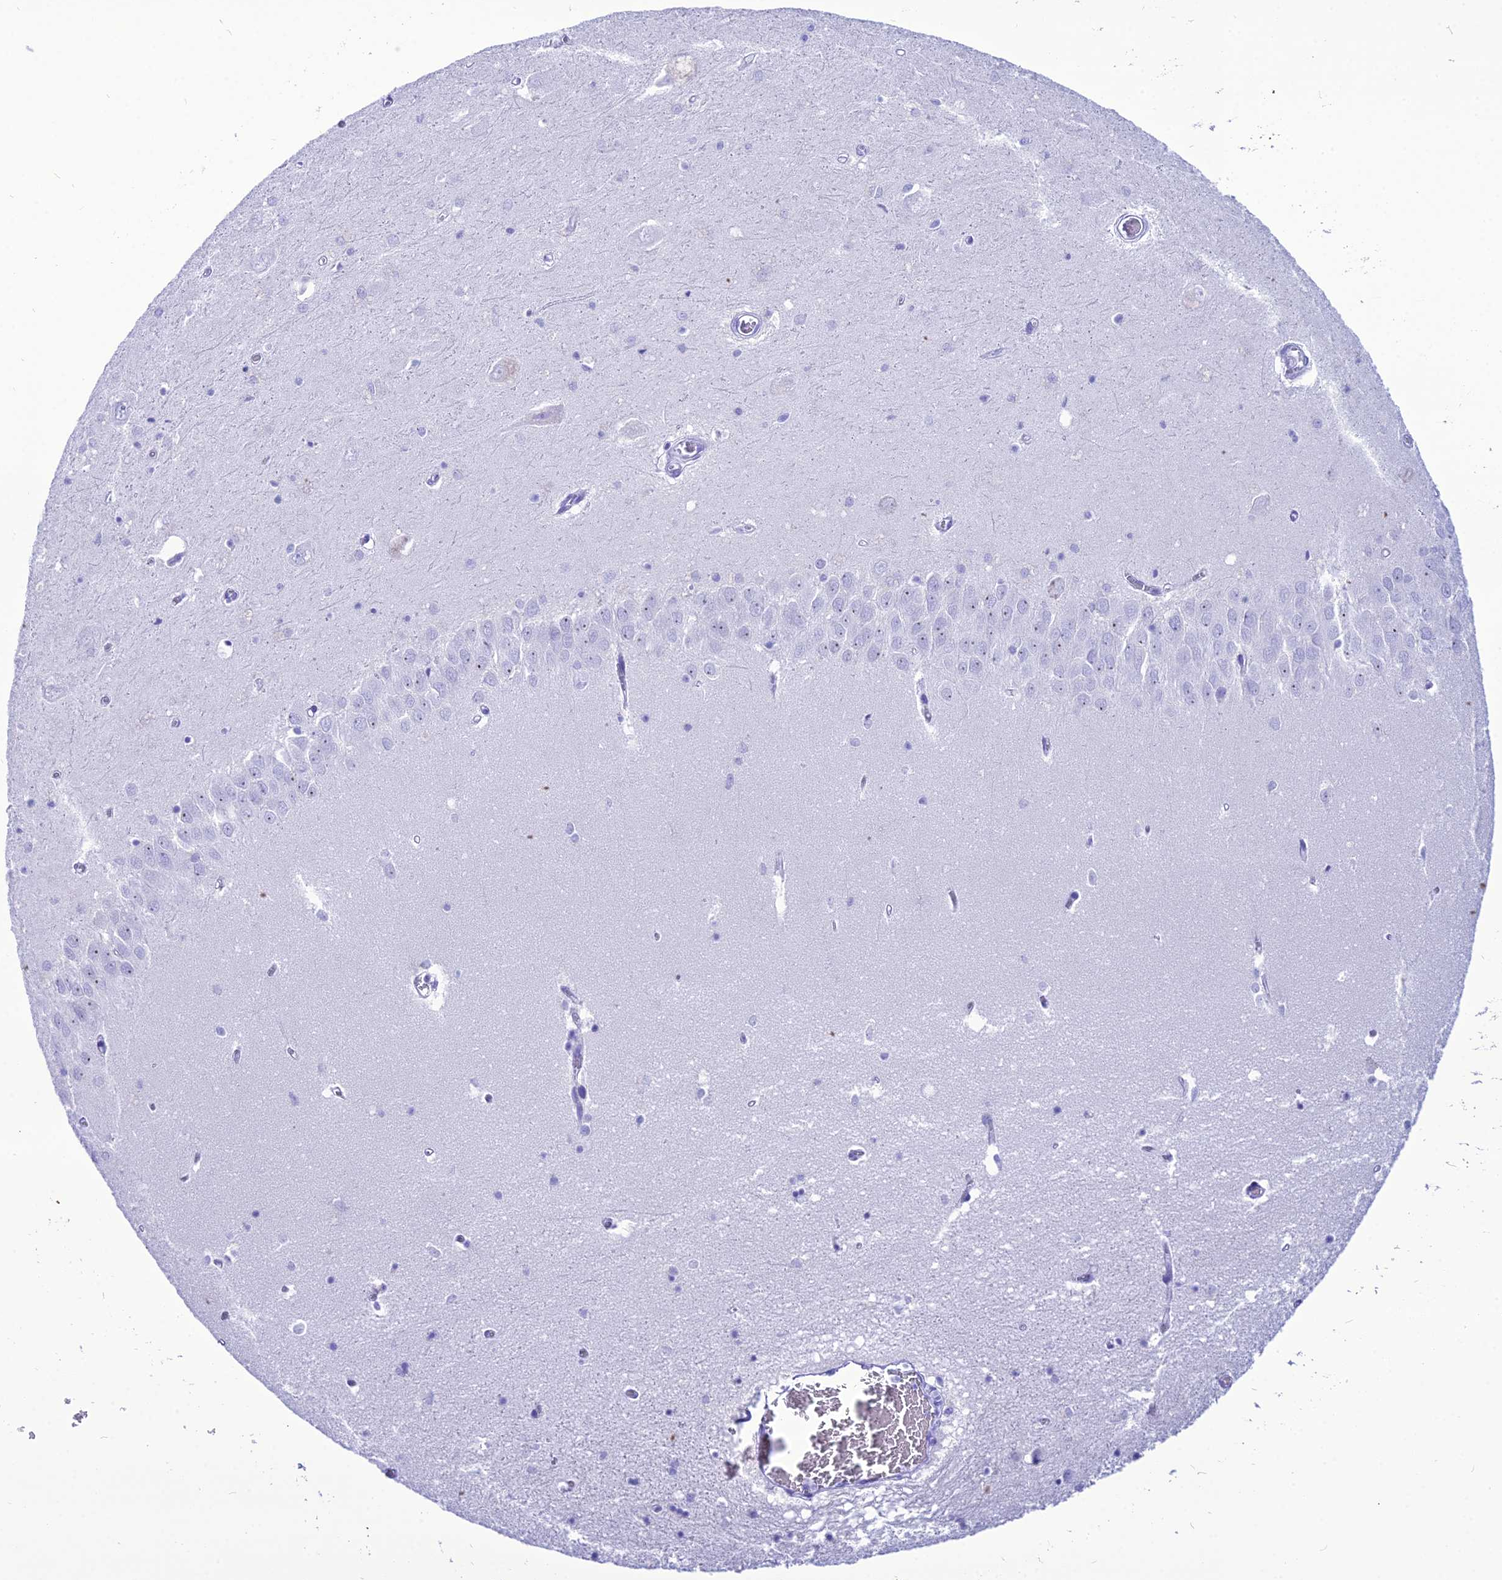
{"staining": {"intensity": "negative", "quantity": "none", "location": "none"}, "tissue": "hippocampus", "cell_type": "Glial cells", "image_type": "normal", "snomed": [{"axis": "morphology", "description": "Normal tissue, NOS"}, {"axis": "topography", "description": "Hippocampus"}], "caption": "Immunohistochemistry of normal human hippocampus displays no positivity in glial cells. (Brightfield microscopy of DAB immunohistochemistry (IHC) at high magnification).", "gene": "PNMA5", "patient": {"sex": "male", "age": 70}}